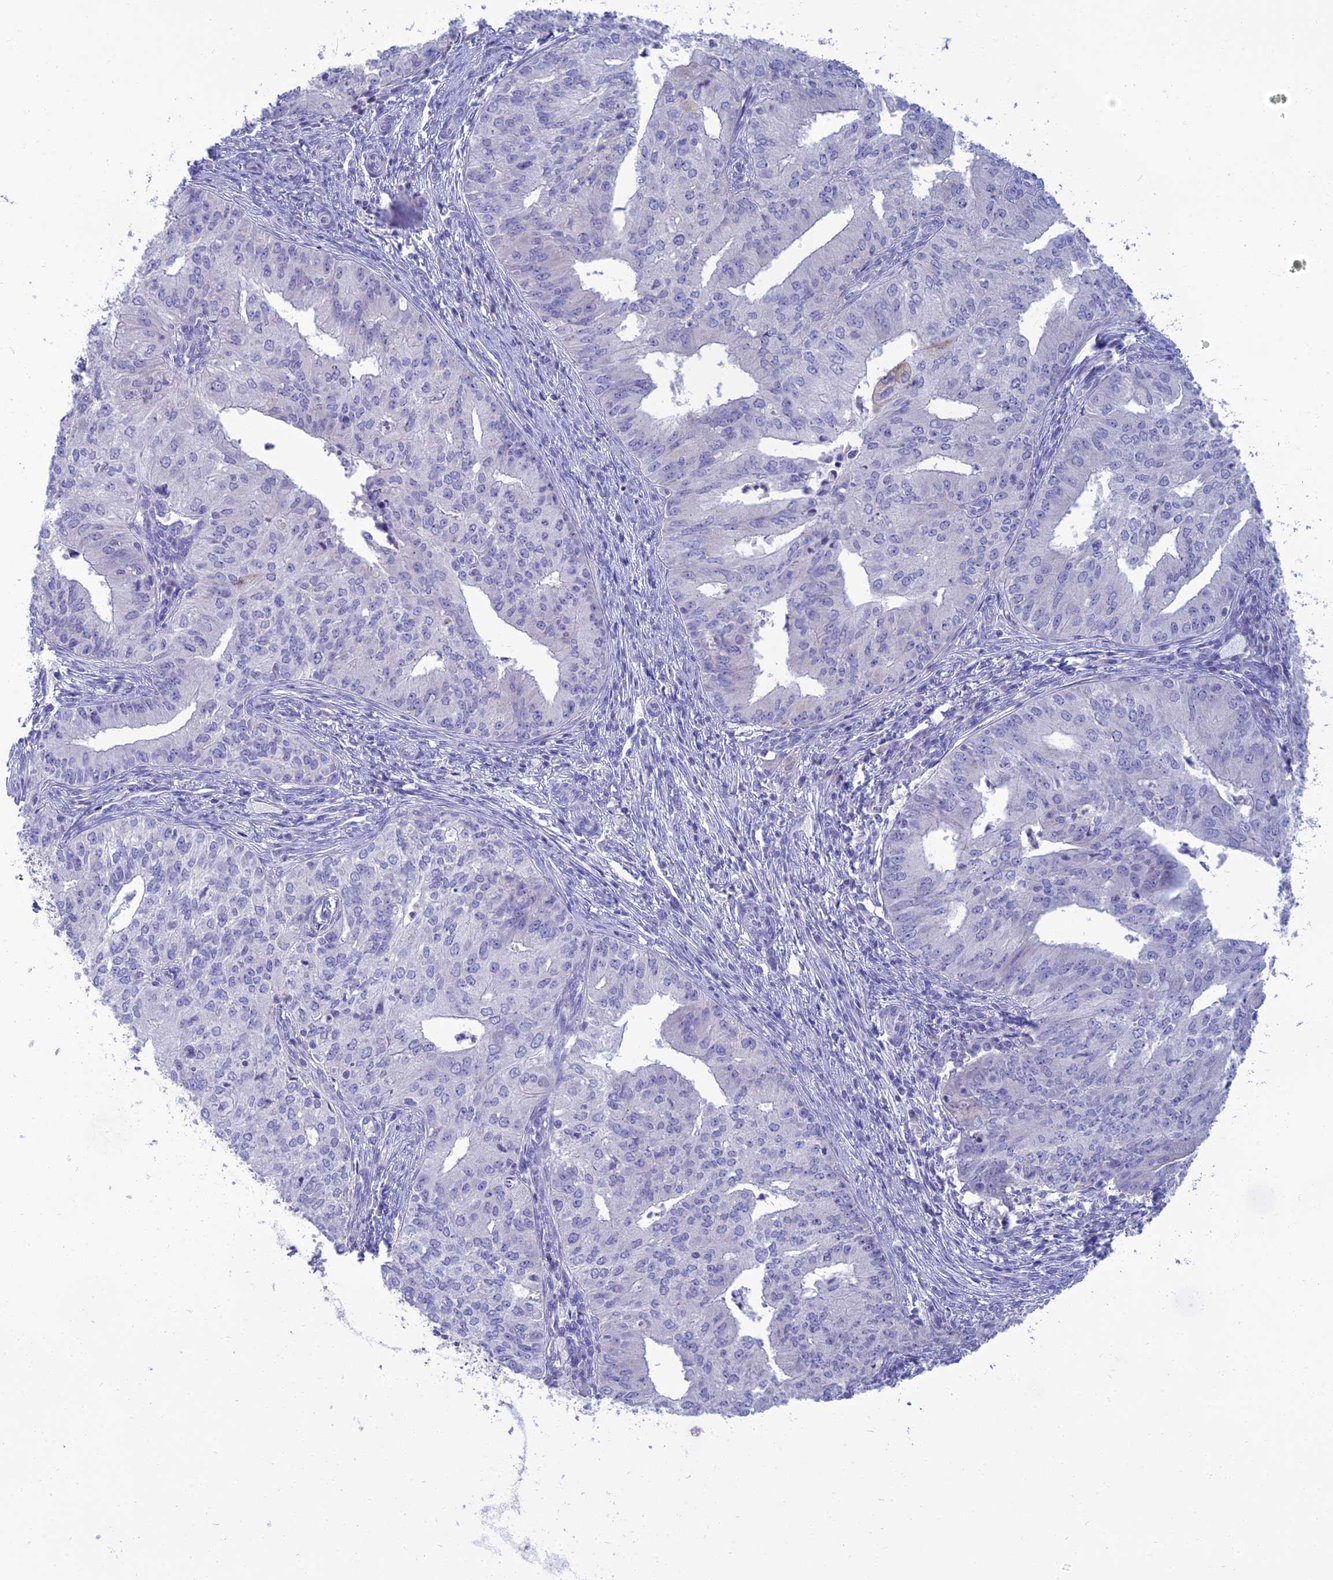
{"staining": {"intensity": "negative", "quantity": "none", "location": "none"}, "tissue": "endometrial cancer", "cell_type": "Tumor cells", "image_type": "cancer", "snomed": [{"axis": "morphology", "description": "Adenocarcinoma, NOS"}, {"axis": "topography", "description": "Endometrium"}], "caption": "DAB immunohistochemical staining of endometrial cancer exhibits no significant positivity in tumor cells.", "gene": "SPTLC3", "patient": {"sex": "female", "age": 50}}